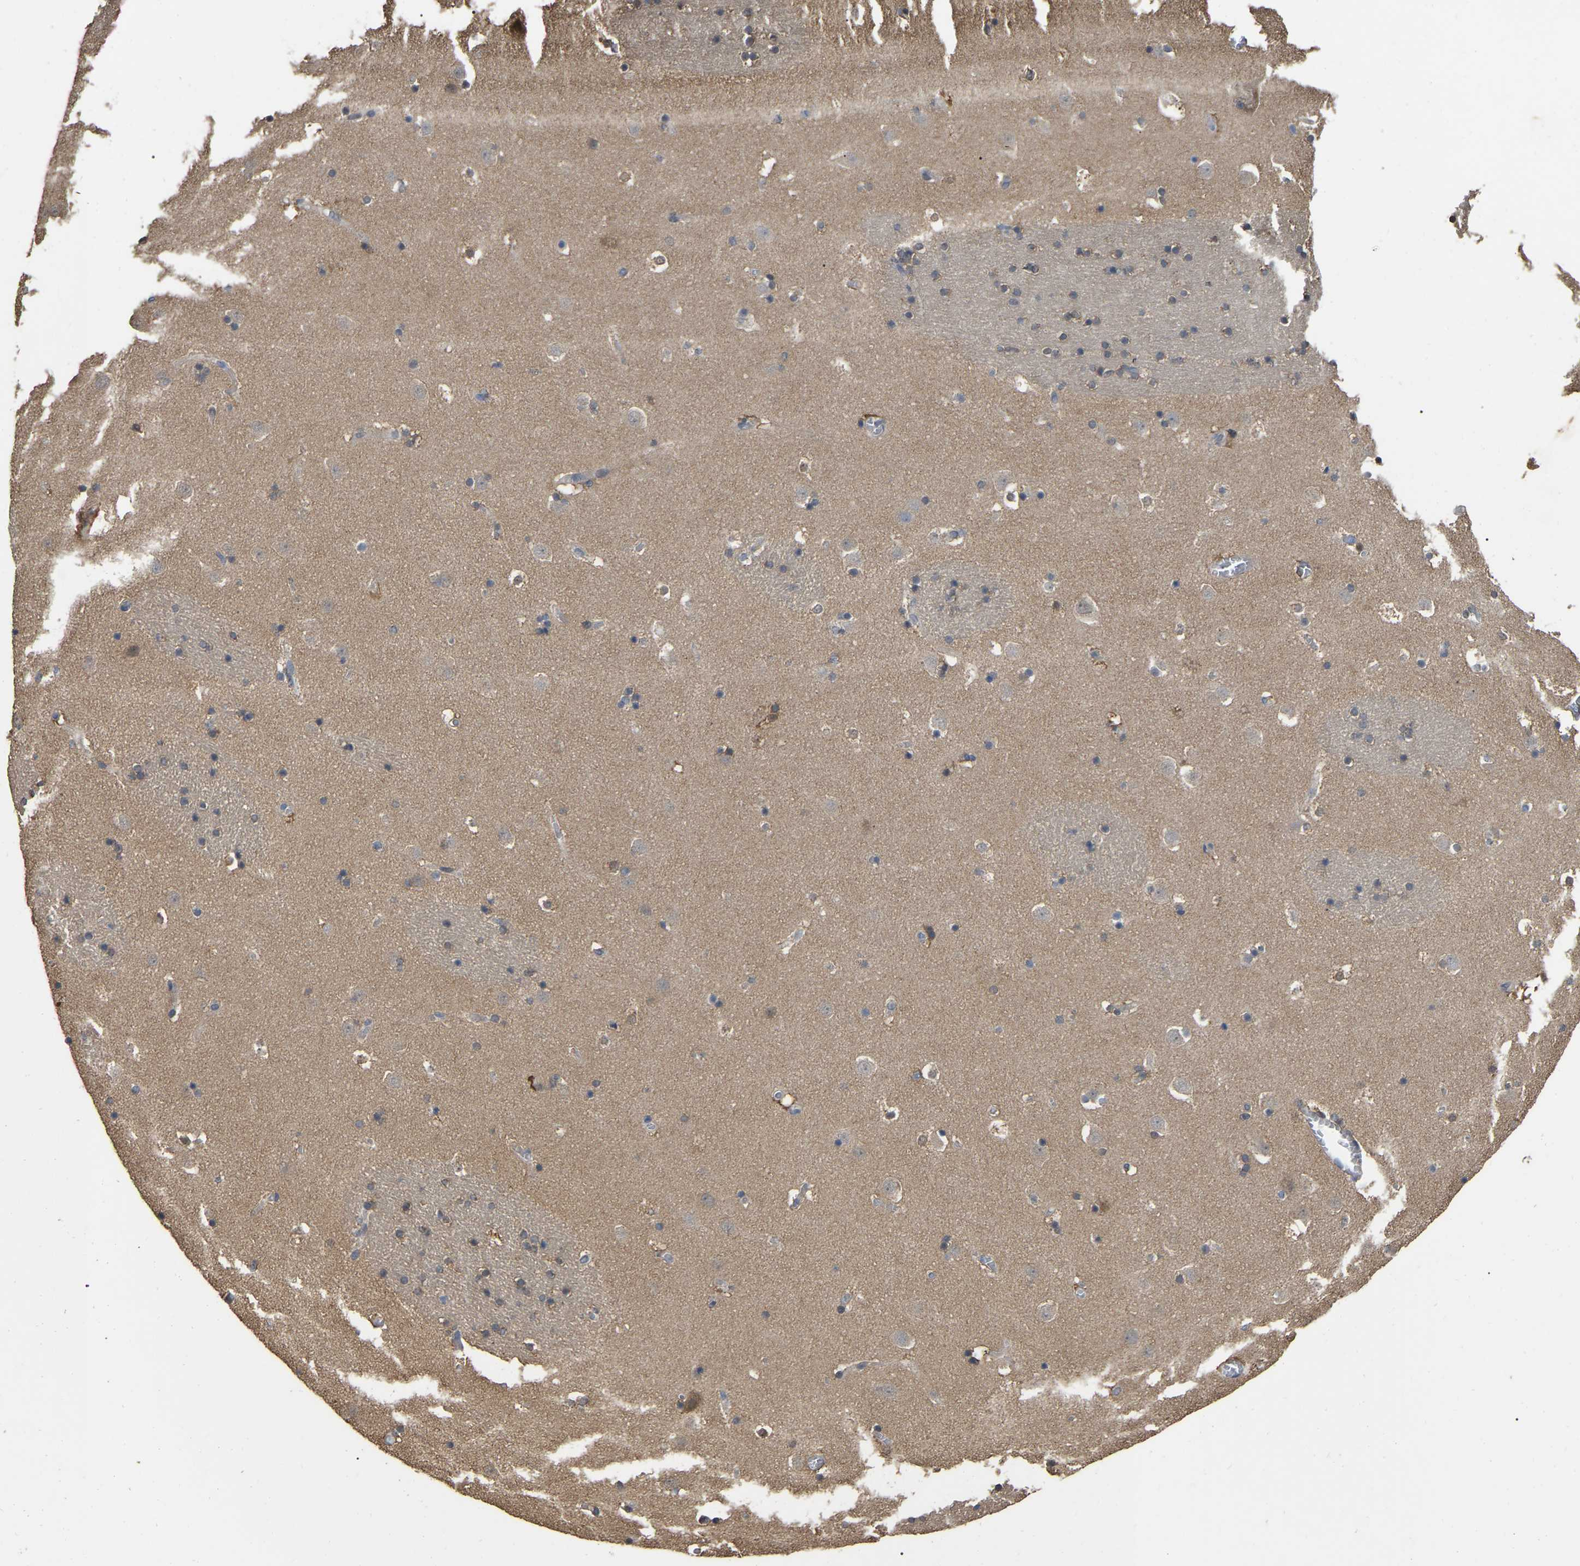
{"staining": {"intensity": "weak", "quantity": "<25%", "location": "cytoplasmic/membranous"}, "tissue": "caudate", "cell_type": "Glial cells", "image_type": "normal", "snomed": [{"axis": "morphology", "description": "Normal tissue, NOS"}, {"axis": "topography", "description": "Lateral ventricle wall"}], "caption": "This is an immunohistochemistry (IHC) image of normal caudate. There is no positivity in glial cells.", "gene": "FAM219A", "patient": {"sex": "male", "age": 45}}